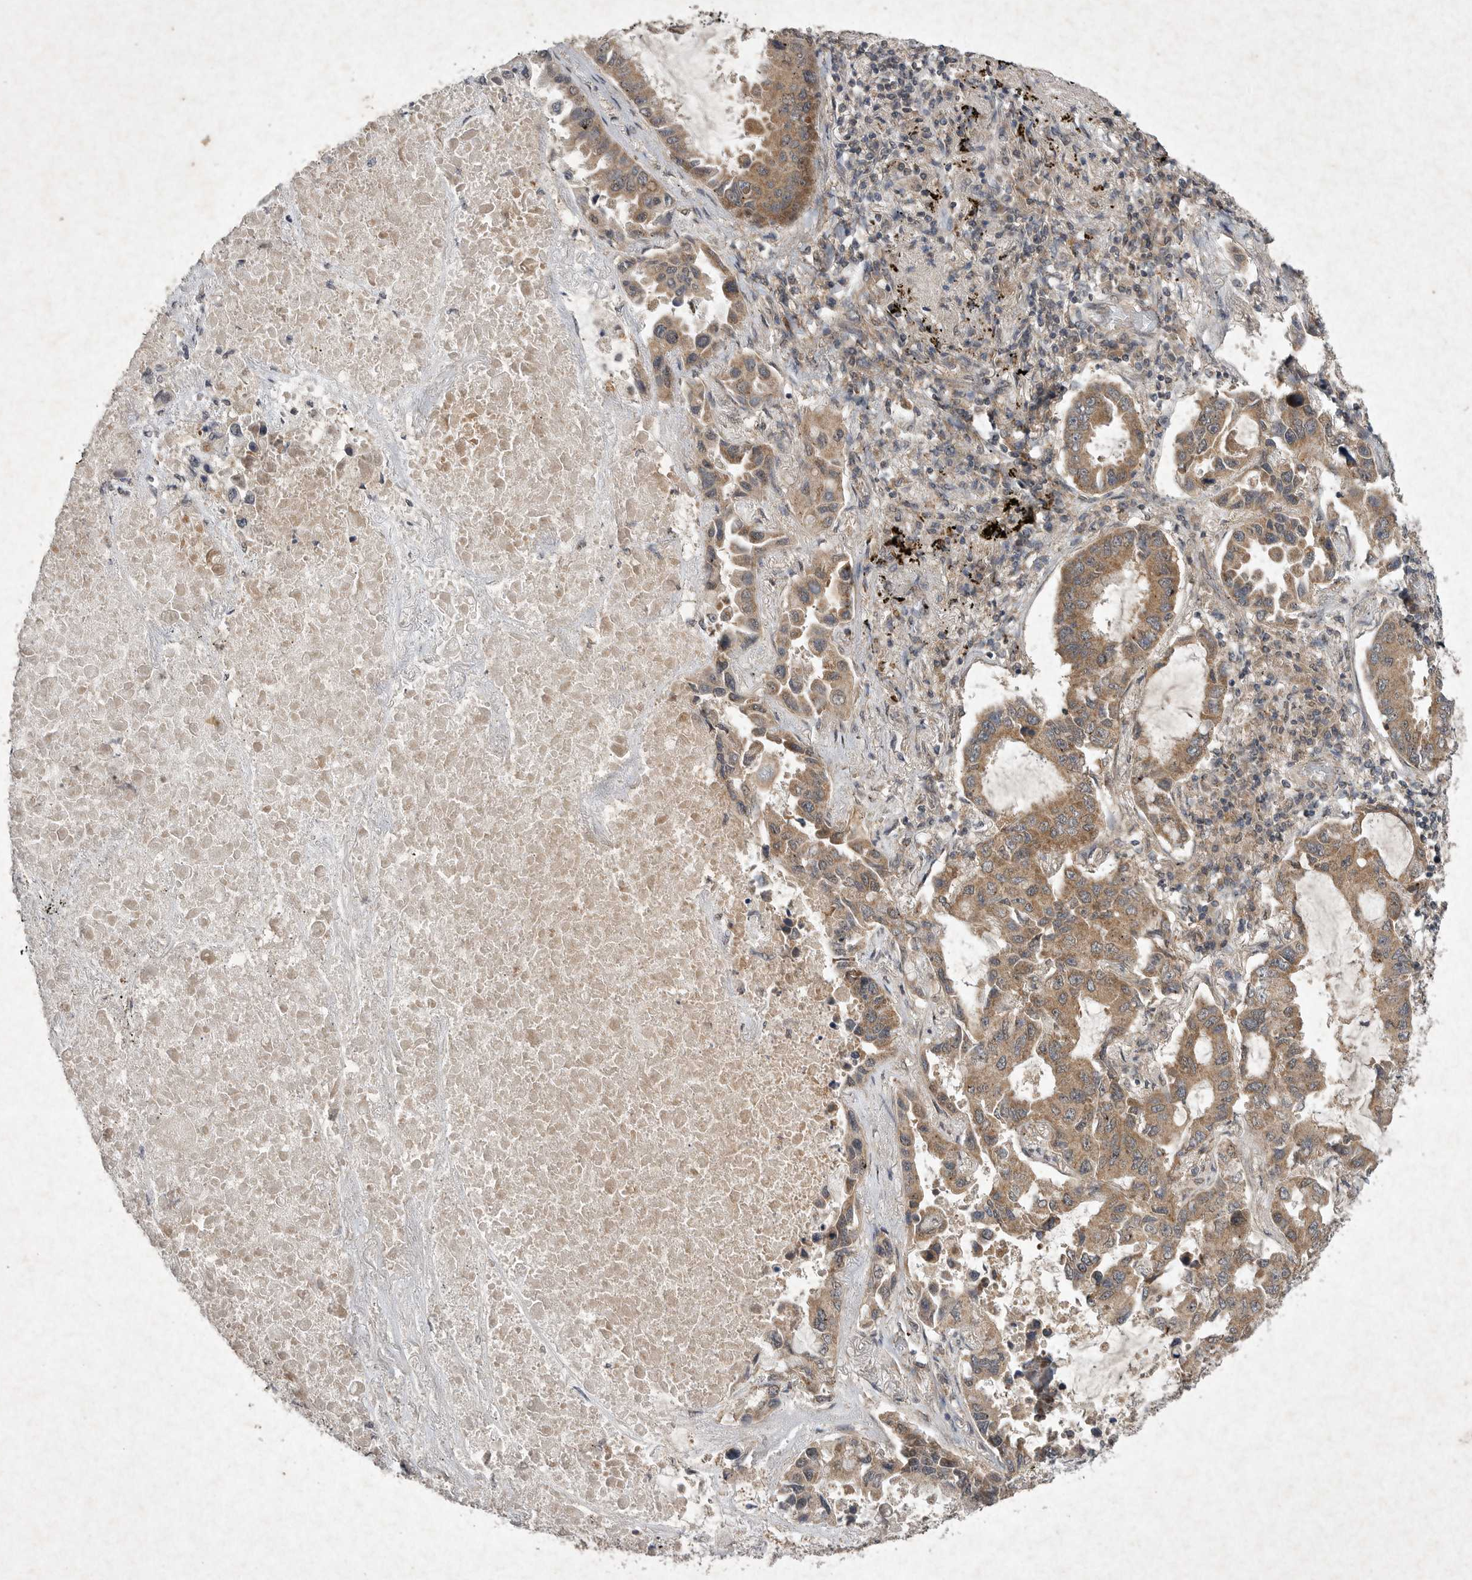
{"staining": {"intensity": "moderate", "quantity": ">75%", "location": "cytoplasmic/membranous"}, "tissue": "lung cancer", "cell_type": "Tumor cells", "image_type": "cancer", "snomed": [{"axis": "morphology", "description": "Adenocarcinoma, NOS"}, {"axis": "topography", "description": "Lung"}], "caption": "Lung cancer stained with immunohistochemistry (IHC) displays moderate cytoplasmic/membranous positivity in about >75% of tumor cells.", "gene": "DDR1", "patient": {"sex": "male", "age": 64}}